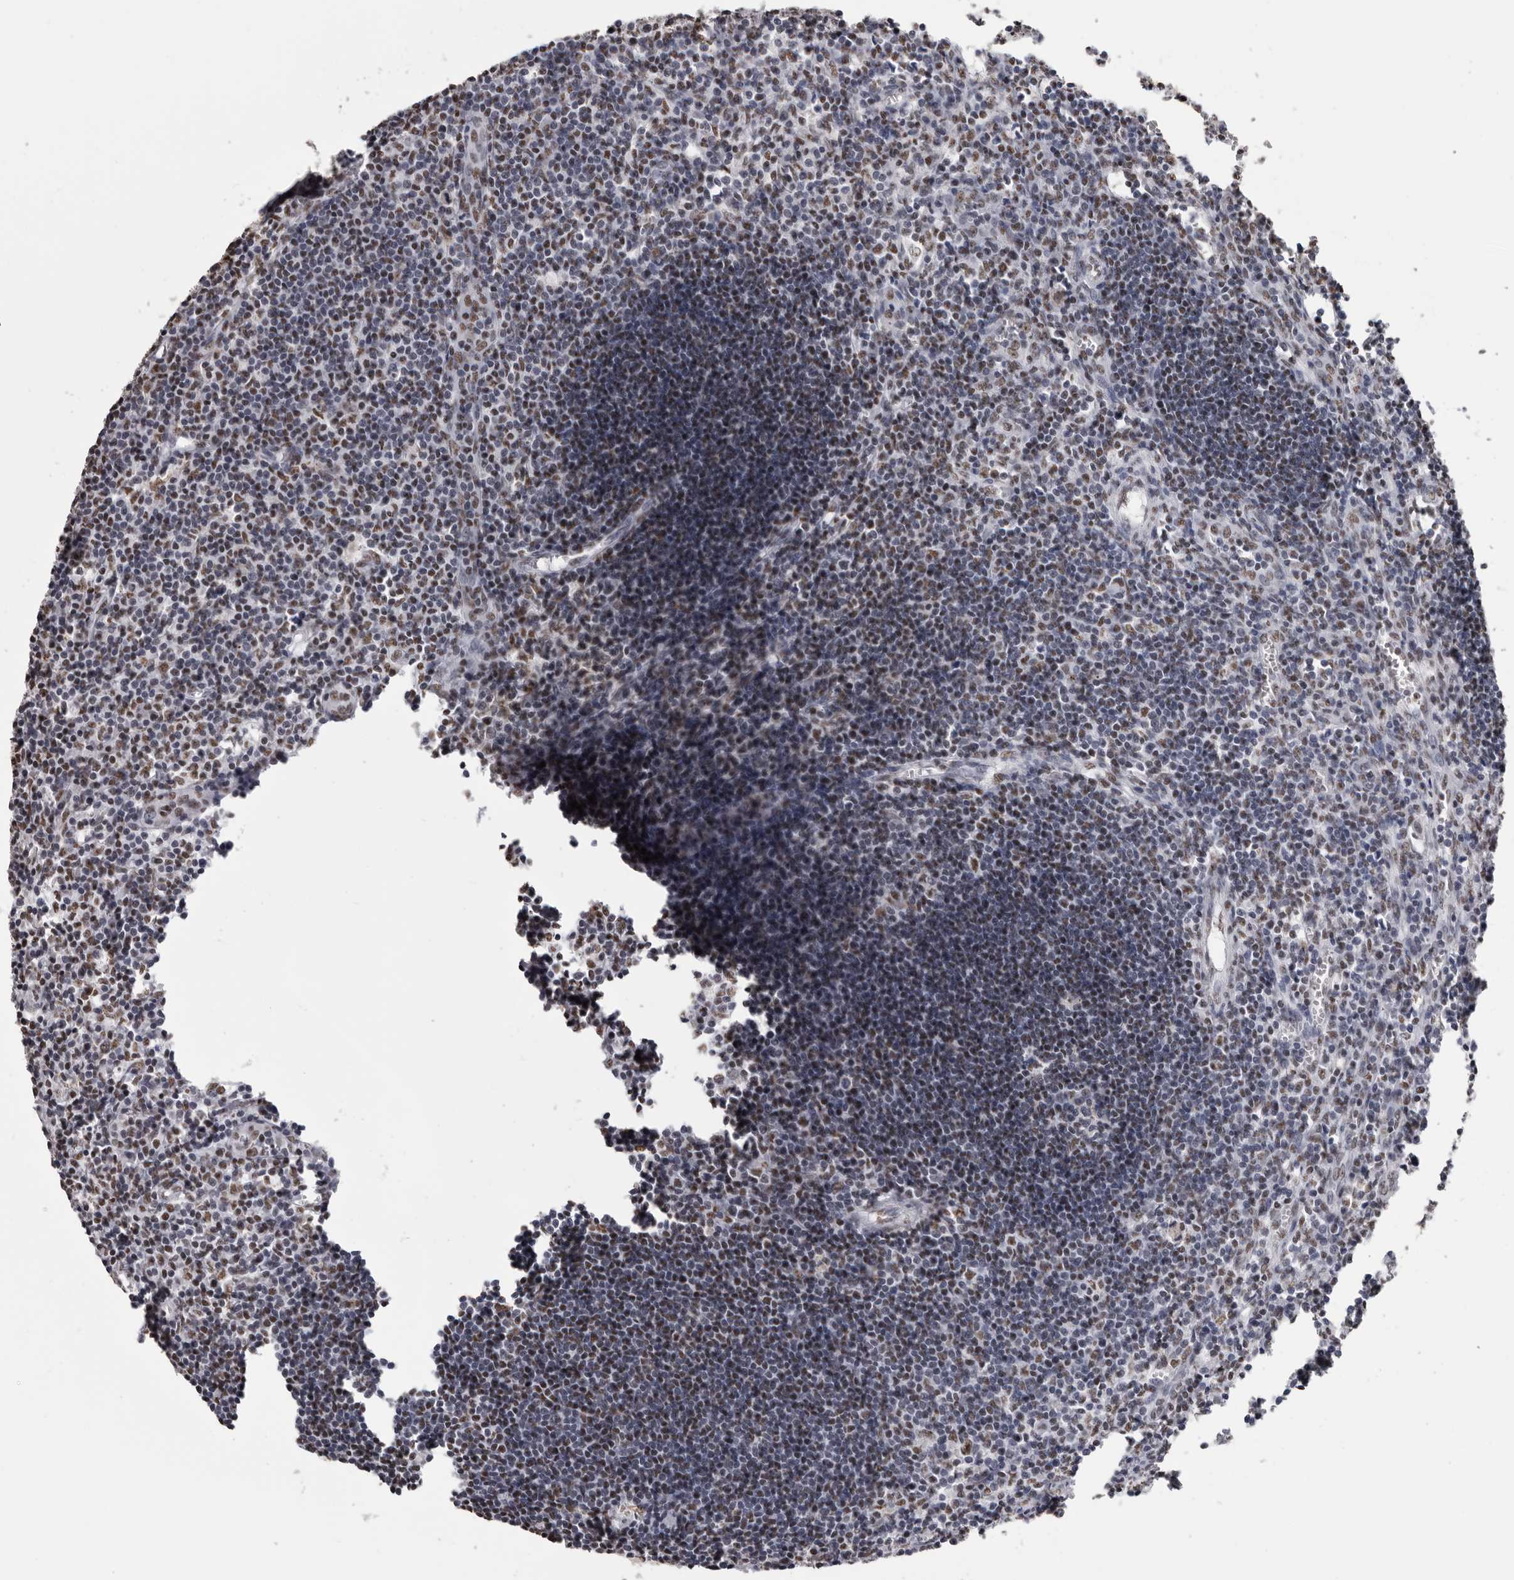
{"staining": {"intensity": "moderate", "quantity": "25%-75%", "location": "nuclear"}, "tissue": "lymph node", "cell_type": "Germinal center cells", "image_type": "normal", "snomed": [{"axis": "morphology", "description": "Normal tissue, NOS"}, {"axis": "morphology", "description": "Malignant melanoma, Metastatic site"}, {"axis": "topography", "description": "Lymph node"}], "caption": "Lymph node stained with a brown dye displays moderate nuclear positive staining in about 25%-75% of germinal center cells.", "gene": "SCAF4", "patient": {"sex": "male", "age": 41}}